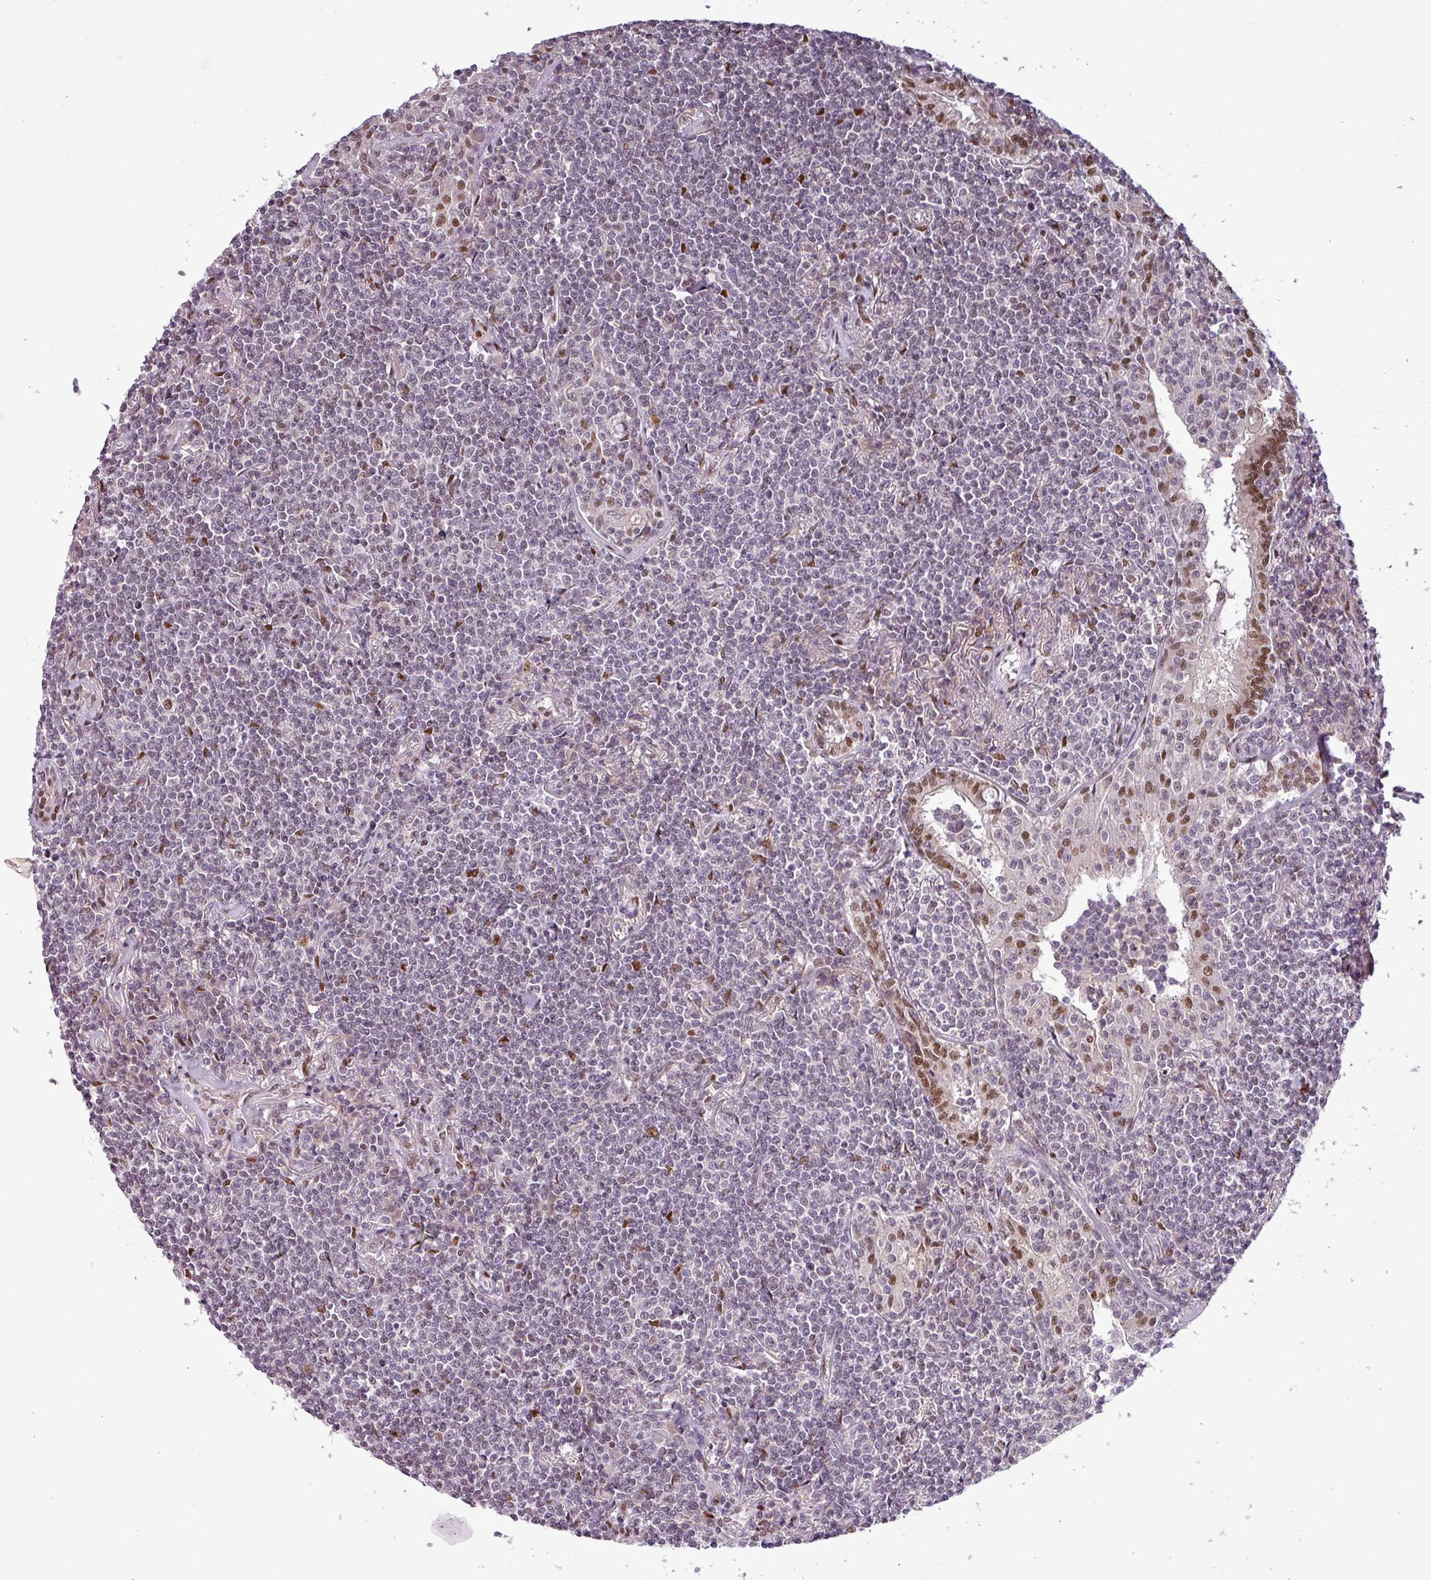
{"staining": {"intensity": "negative", "quantity": "none", "location": "none"}, "tissue": "lymphoma", "cell_type": "Tumor cells", "image_type": "cancer", "snomed": [{"axis": "morphology", "description": "Malignant lymphoma, non-Hodgkin's type, Low grade"}, {"axis": "topography", "description": "Lung"}], "caption": "Tumor cells show no significant staining in malignant lymphoma, non-Hodgkin's type (low-grade).", "gene": "IRF2BPL", "patient": {"sex": "female", "age": 71}}